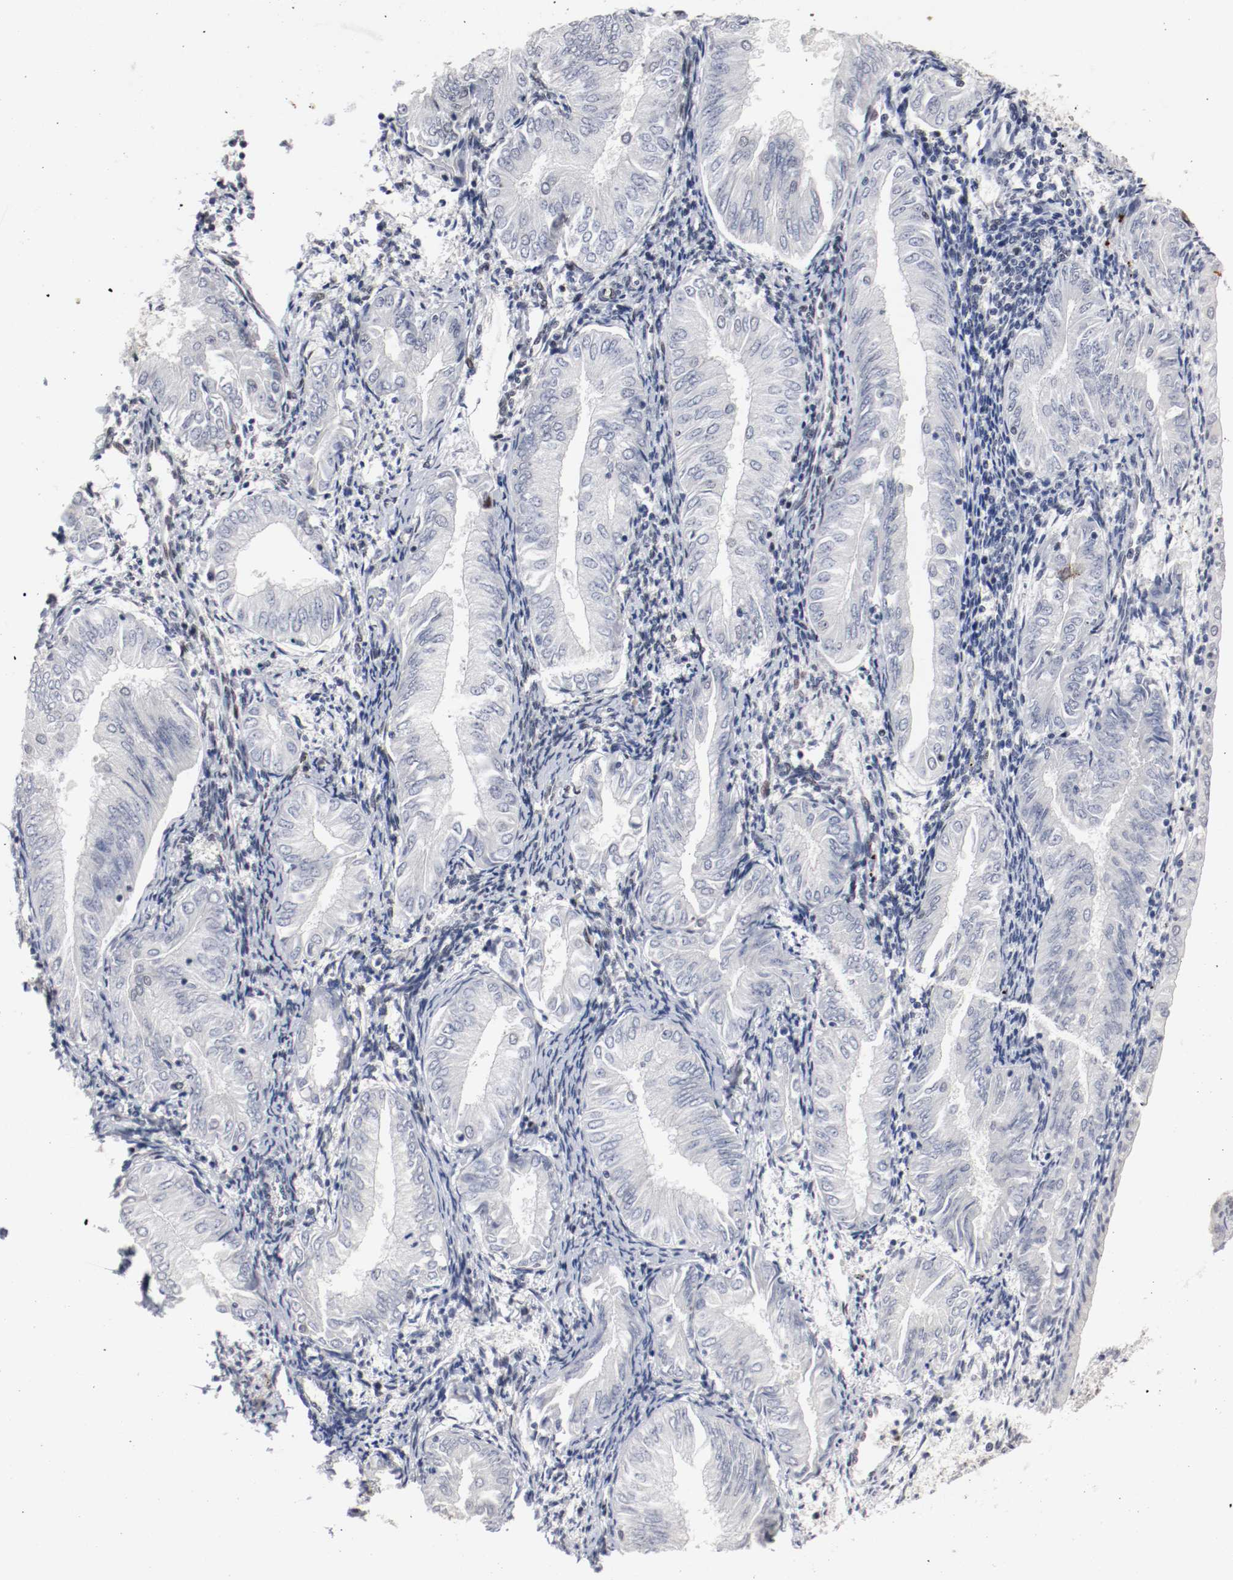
{"staining": {"intensity": "negative", "quantity": "none", "location": "none"}, "tissue": "endometrial cancer", "cell_type": "Tumor cells", "image_type": "cancer", "snomed": [{"axis": "morphology", "description": "Adenocarcinoma, NOS"}, {"axis": "topography", "description": "Endometrium"}], "caption": "IHC image of neoplastic tissue: human endometrial adenocarcinoma stained with DAB displays no significant protein staining in tumor cells.", "gene": "MEF2D", "patient": {"sex": "female", "age": 53}}